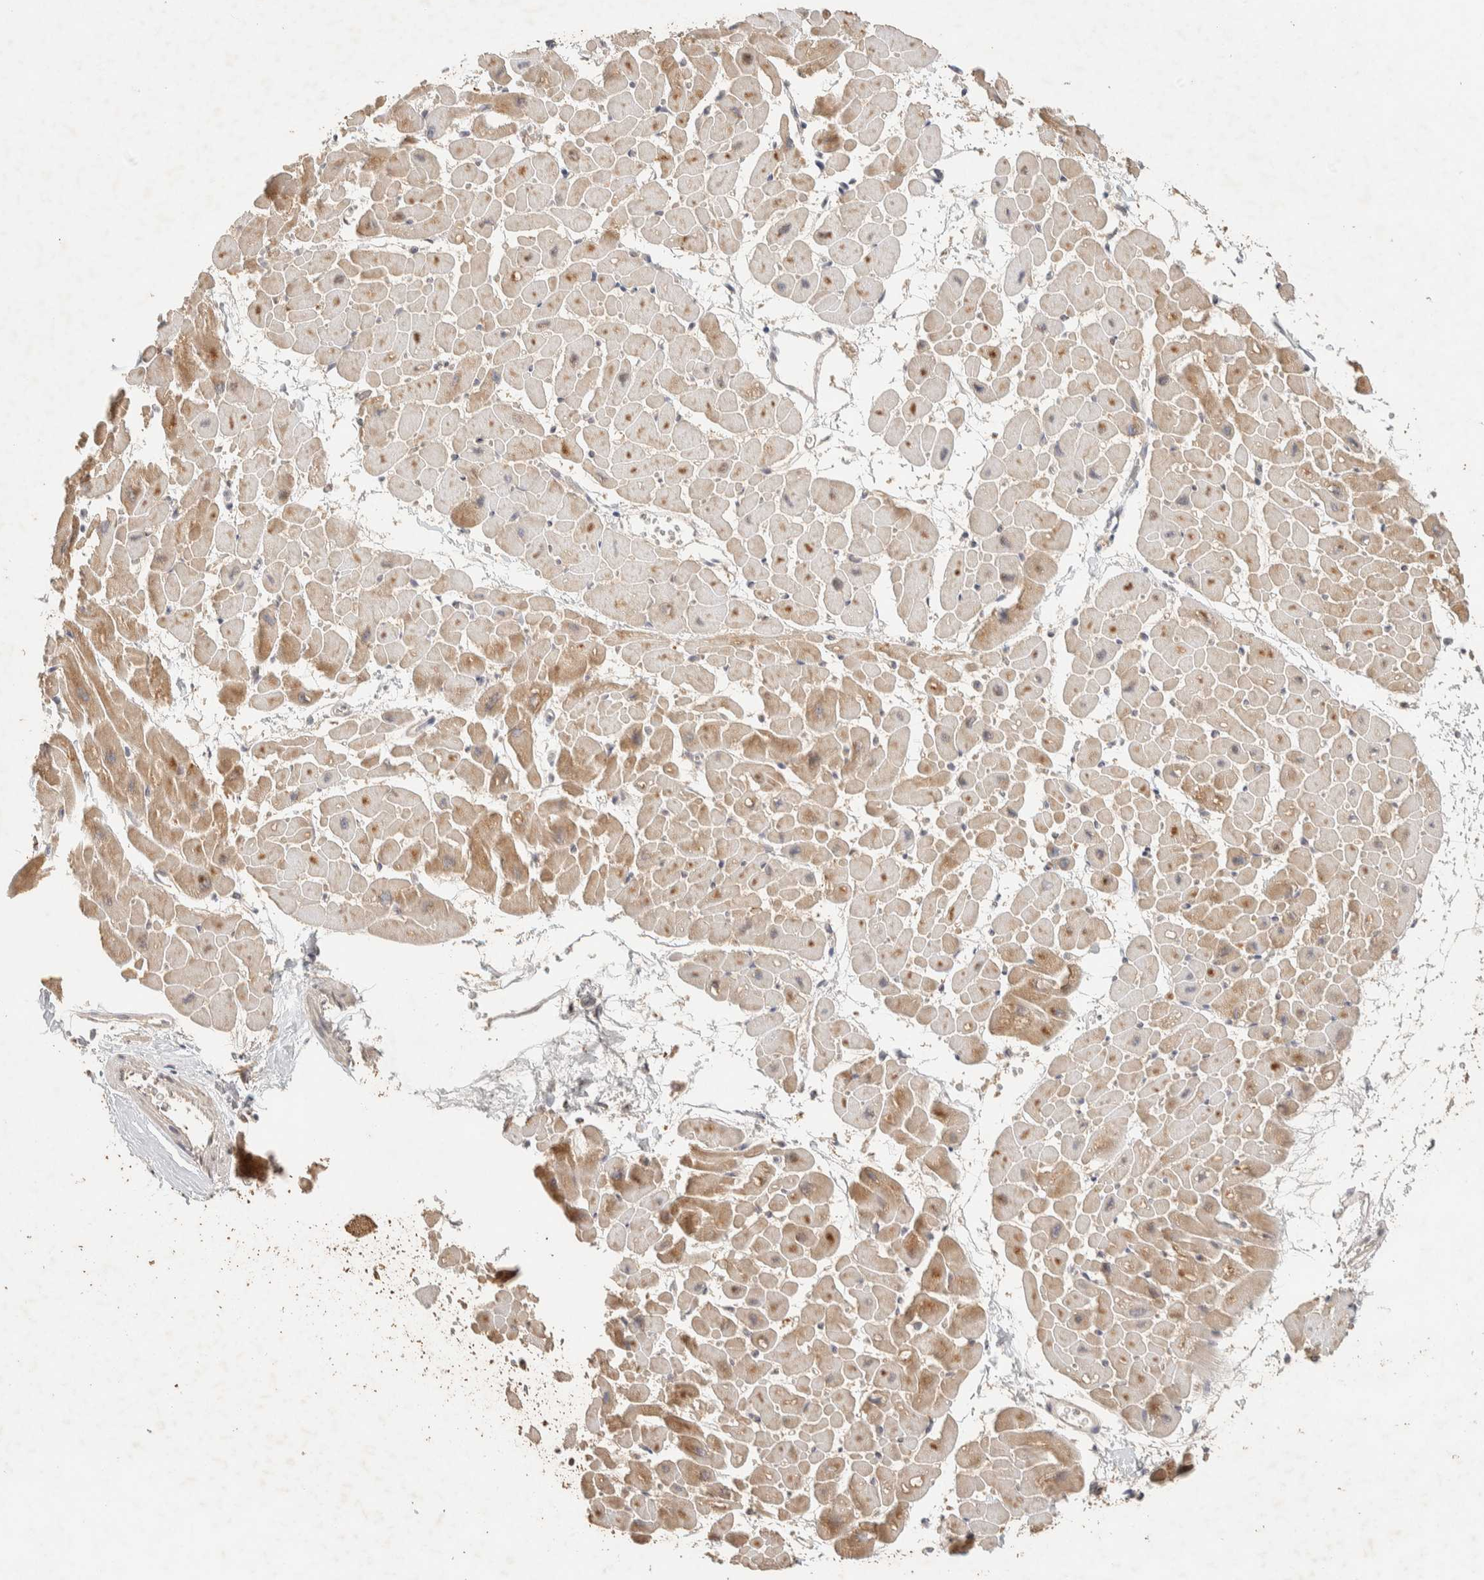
{"staining": {"intensity": "moderate", "quantity": ">75%", "location": "cytoplasmic/membranous"}, "tissue": "heart muscle", "cell_type": "Cardiomyocytes", "image_type": "normal", "snomed": [{"axis": "morphology", "description": "Normal tissue, NOS"}, {"axis": "topography", "description": "Heart"}], "caption": "An image of human heart muscle stained for a protein exhibits moderate cytoplasmic/membranous brown staining in cardiomyocytes. Nuclei are stained in blue.", "gene": "ITPA", "patient": {"sex": "male", "age": 45}}